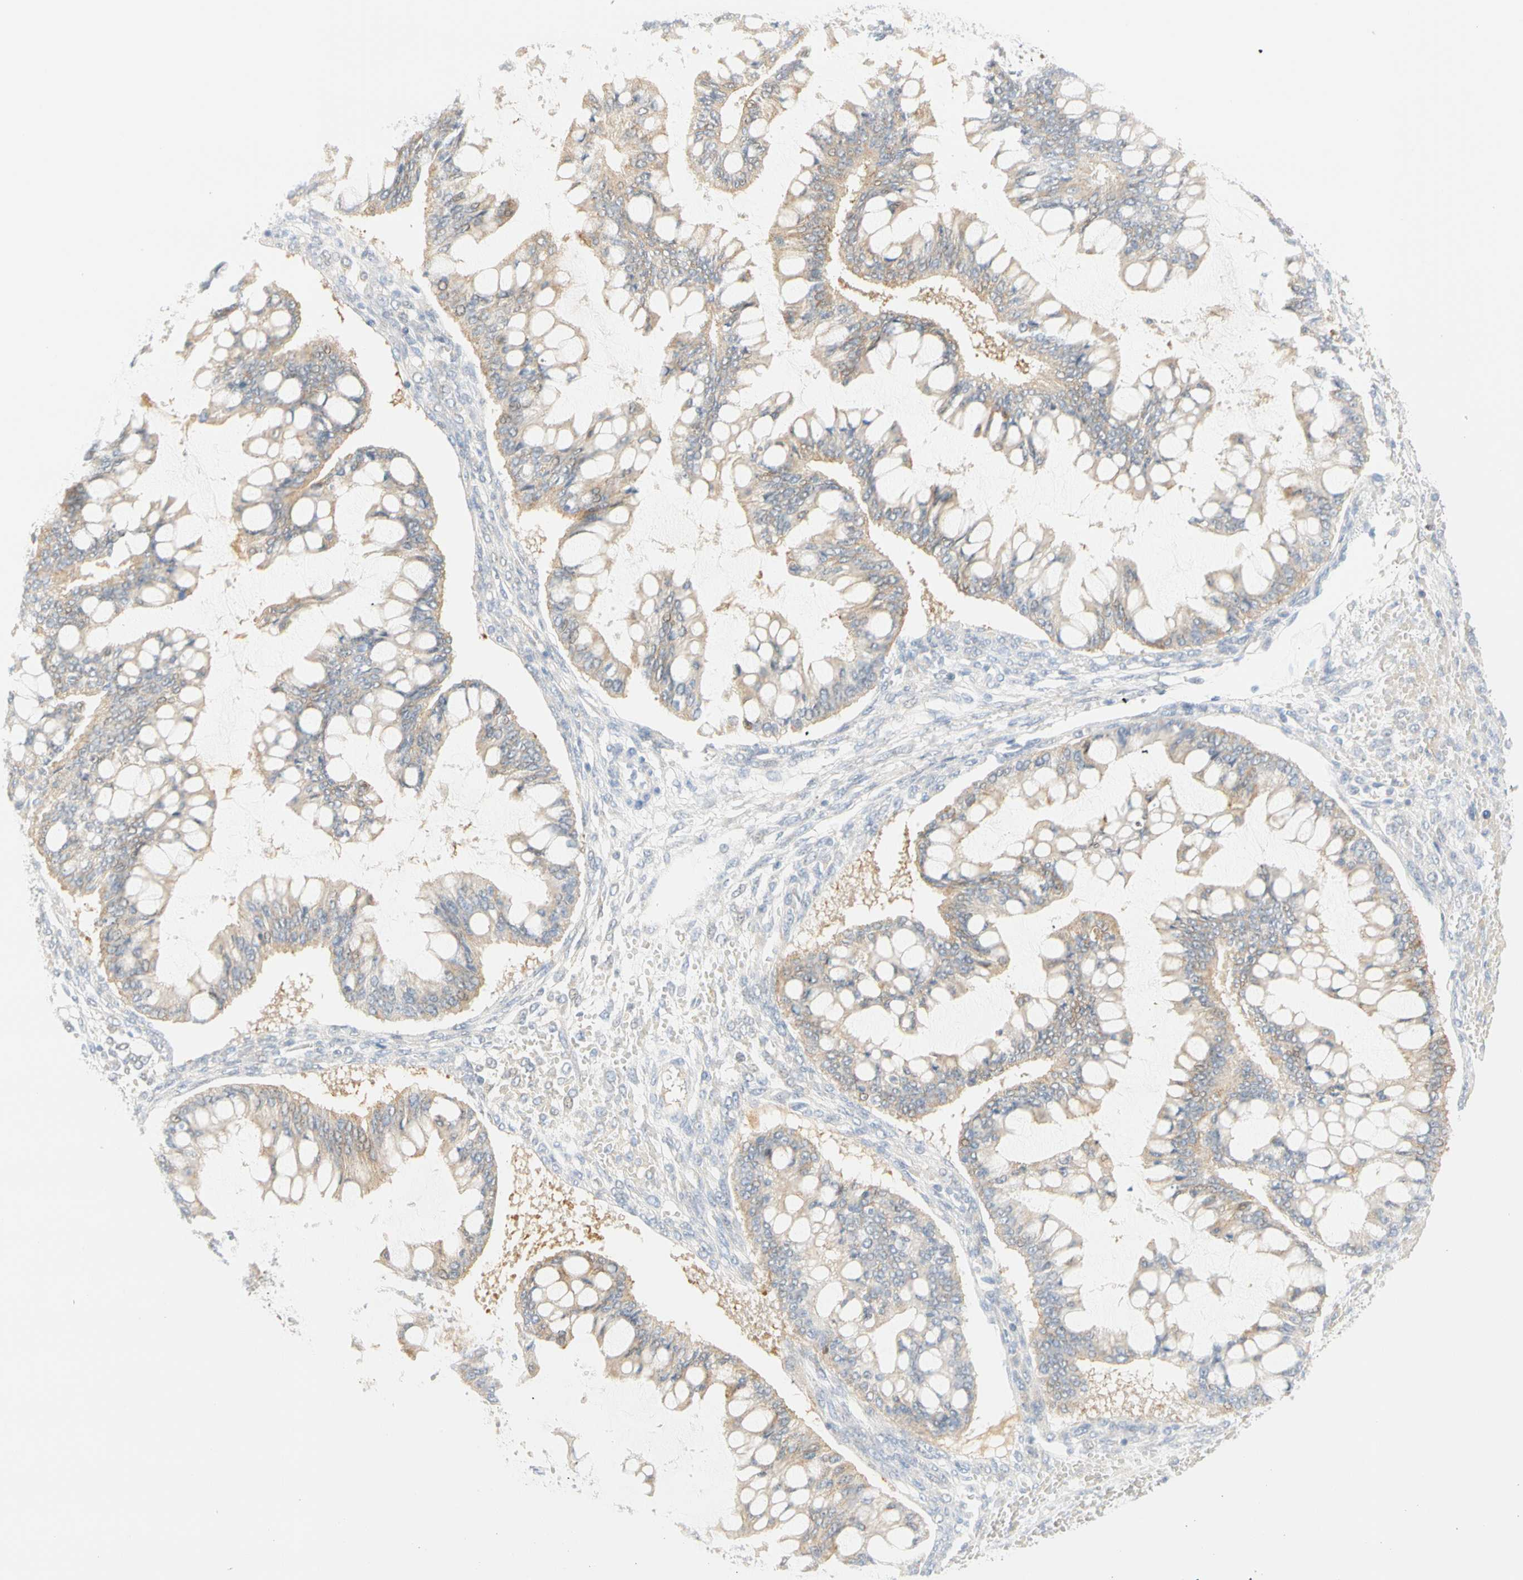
{"staining": {"intensity": "weak", "quantity": ">75%", "location": "cytoplasmic/membranous"}, "tissue": "ovarian cancer", "cell_type": "Tumor cells", "image_type": "cancer", "snomed": [{"axis": "morphology", "description": "Cystadenocarcinoma, mucinous, NOS"}, {"axis": "topography", "description": "Ovary"}], "caption": "Immunohistochemistry (IHC) micrograph of neoplastic tissue: human ovarian mucinous cystadenocarcinoma stained using IHC exhibits low levels of weak protein expression localized specifically in the cytoplasmic/membranous of tumor cells, appearing as a cytoplasmic/membranous brown color.", "gene": "SELENBP1", "patient": {"sex": "female", "age": 73}}